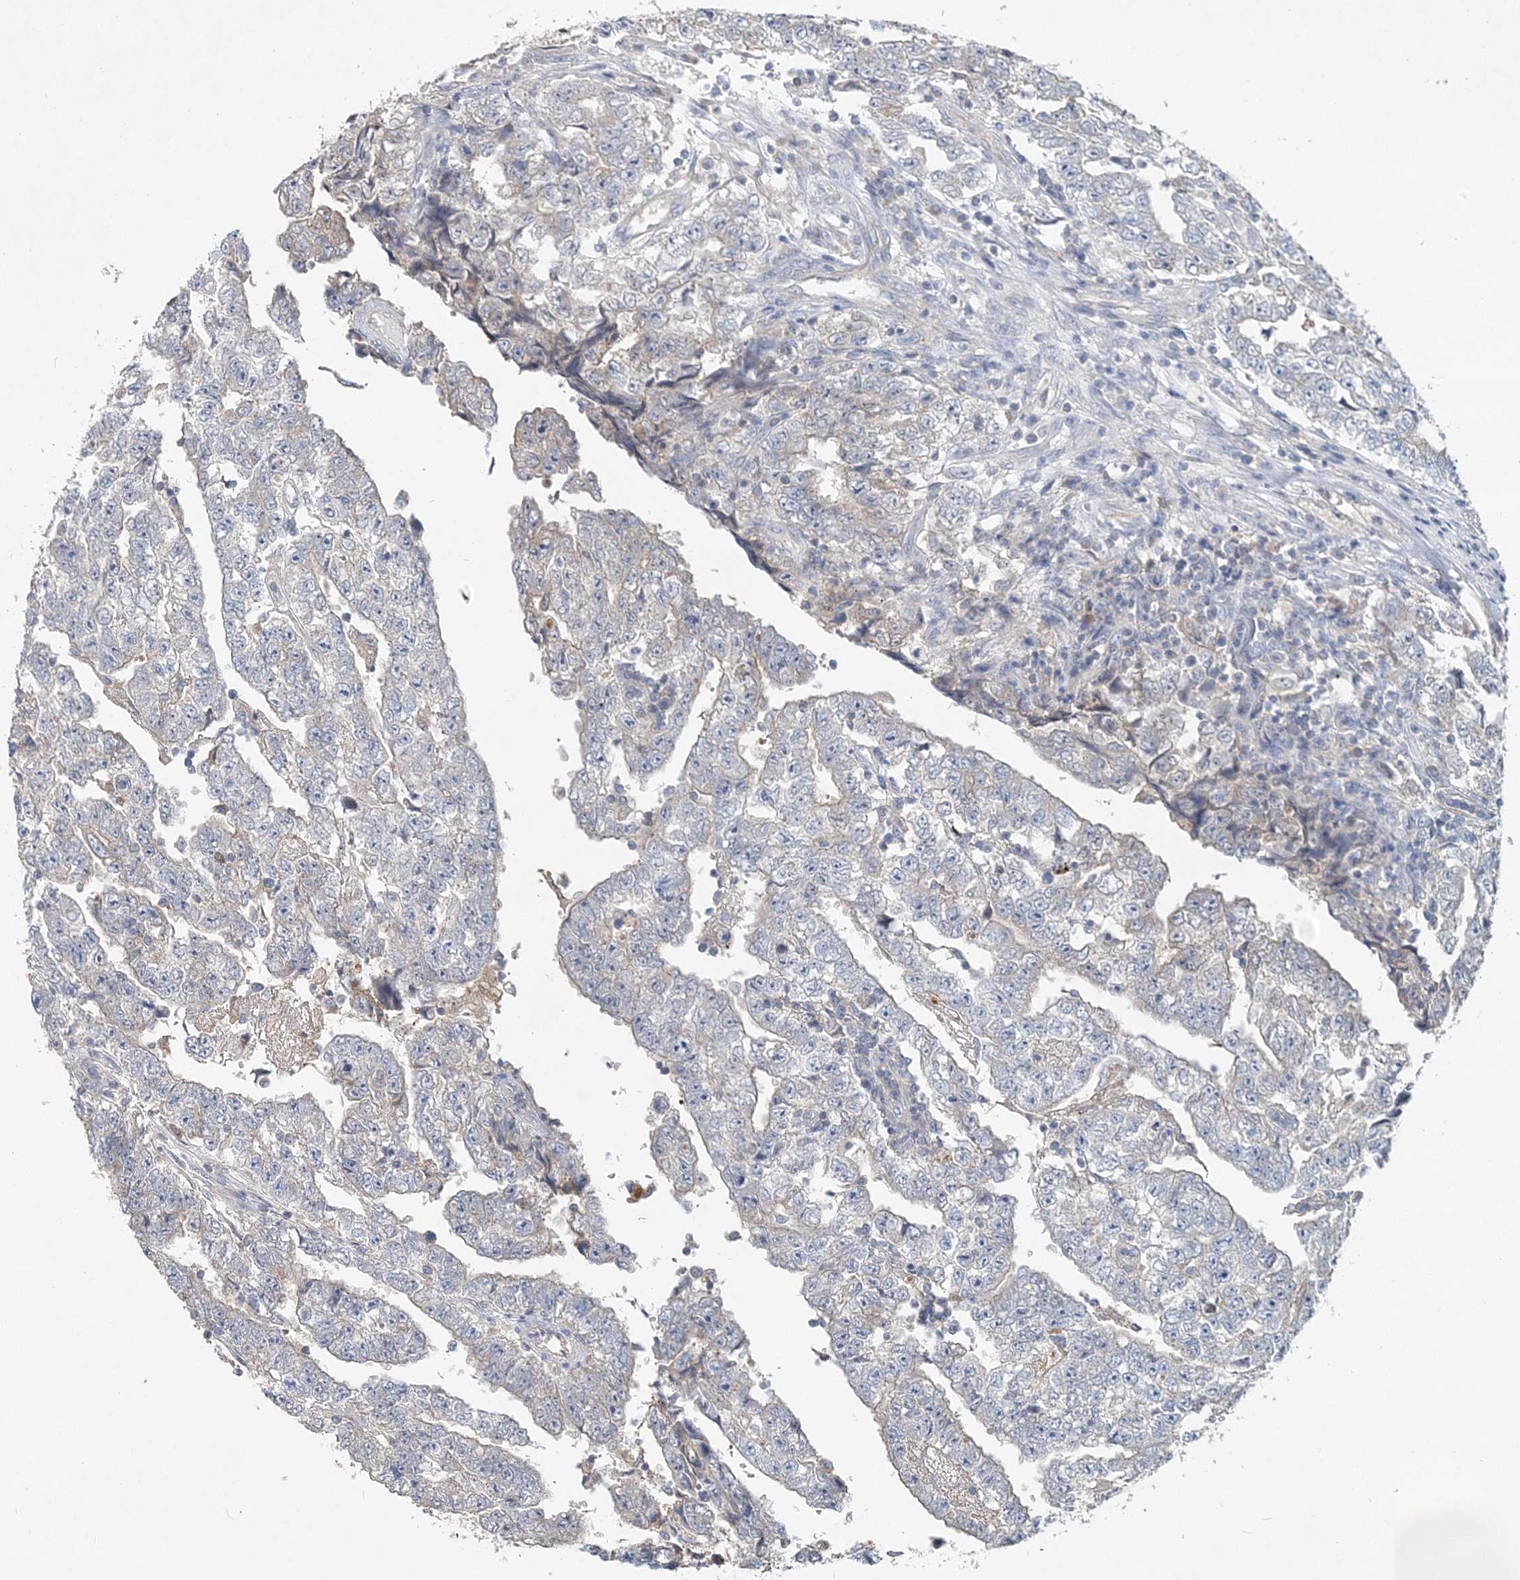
{"staining": {"intensity": "negative", "quantity": "none", "location": "none"}, "tissue": "testis cancer", "cell_type": "Tumor cells", "image_type": "cancer", "snomed": [{"axis": "morphology", "description": "Carcinoma, Embryonal, NOS"}, {"axis": "topography", "description": "Testis"}], "caption": "Immunohistochemical staining of human testis cancer demonstrates no significant expression in tumor cells. The staining was performed using DAB to visualize the protein expression in brown, while the nuclei were stained in blue with hematoxylin (Magnification: 20x).", "gene": "RNF25", "patient": {"sex": "male", "age": 25}}